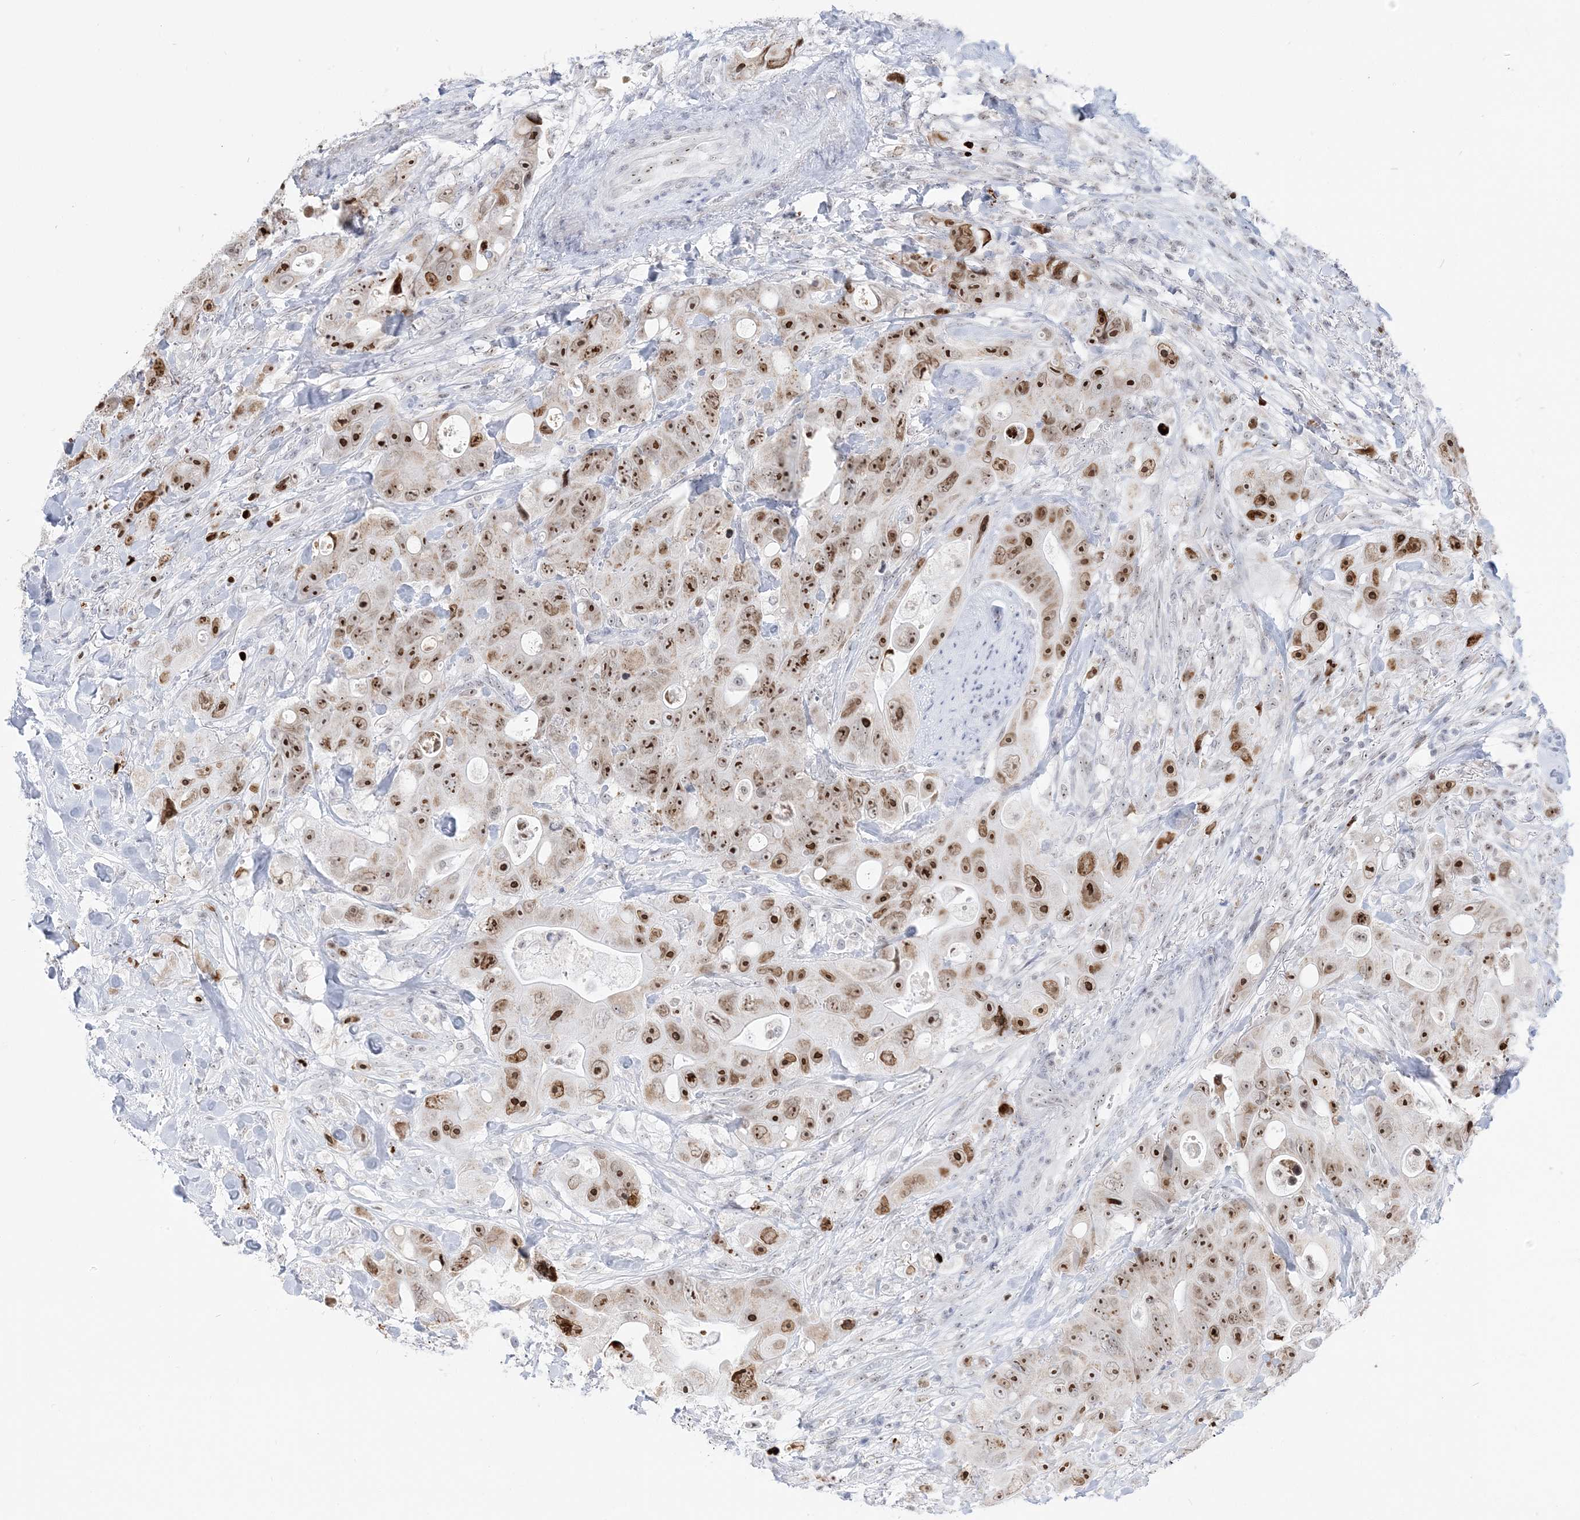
{"staining": {"intensity": "strong", "quantity": ">75%", "location": "nuclear"}, "tissue": "colorectal cancer", "cell_type": "Tumor cells", "image_type": "cancer", "snomed": [{"axis": "morphology", "description": "Adenocarcinoma, NOS"}, {"axis": "topography", "description": "Colon"}], "caption": "A histopathology image of colorectal cancer (adenocarcinoma) stained for a protein shows strong nuclear brown staining in tumor cells.", "gene": "DDX21", "patient": {"sex": "female", "age": 46}}